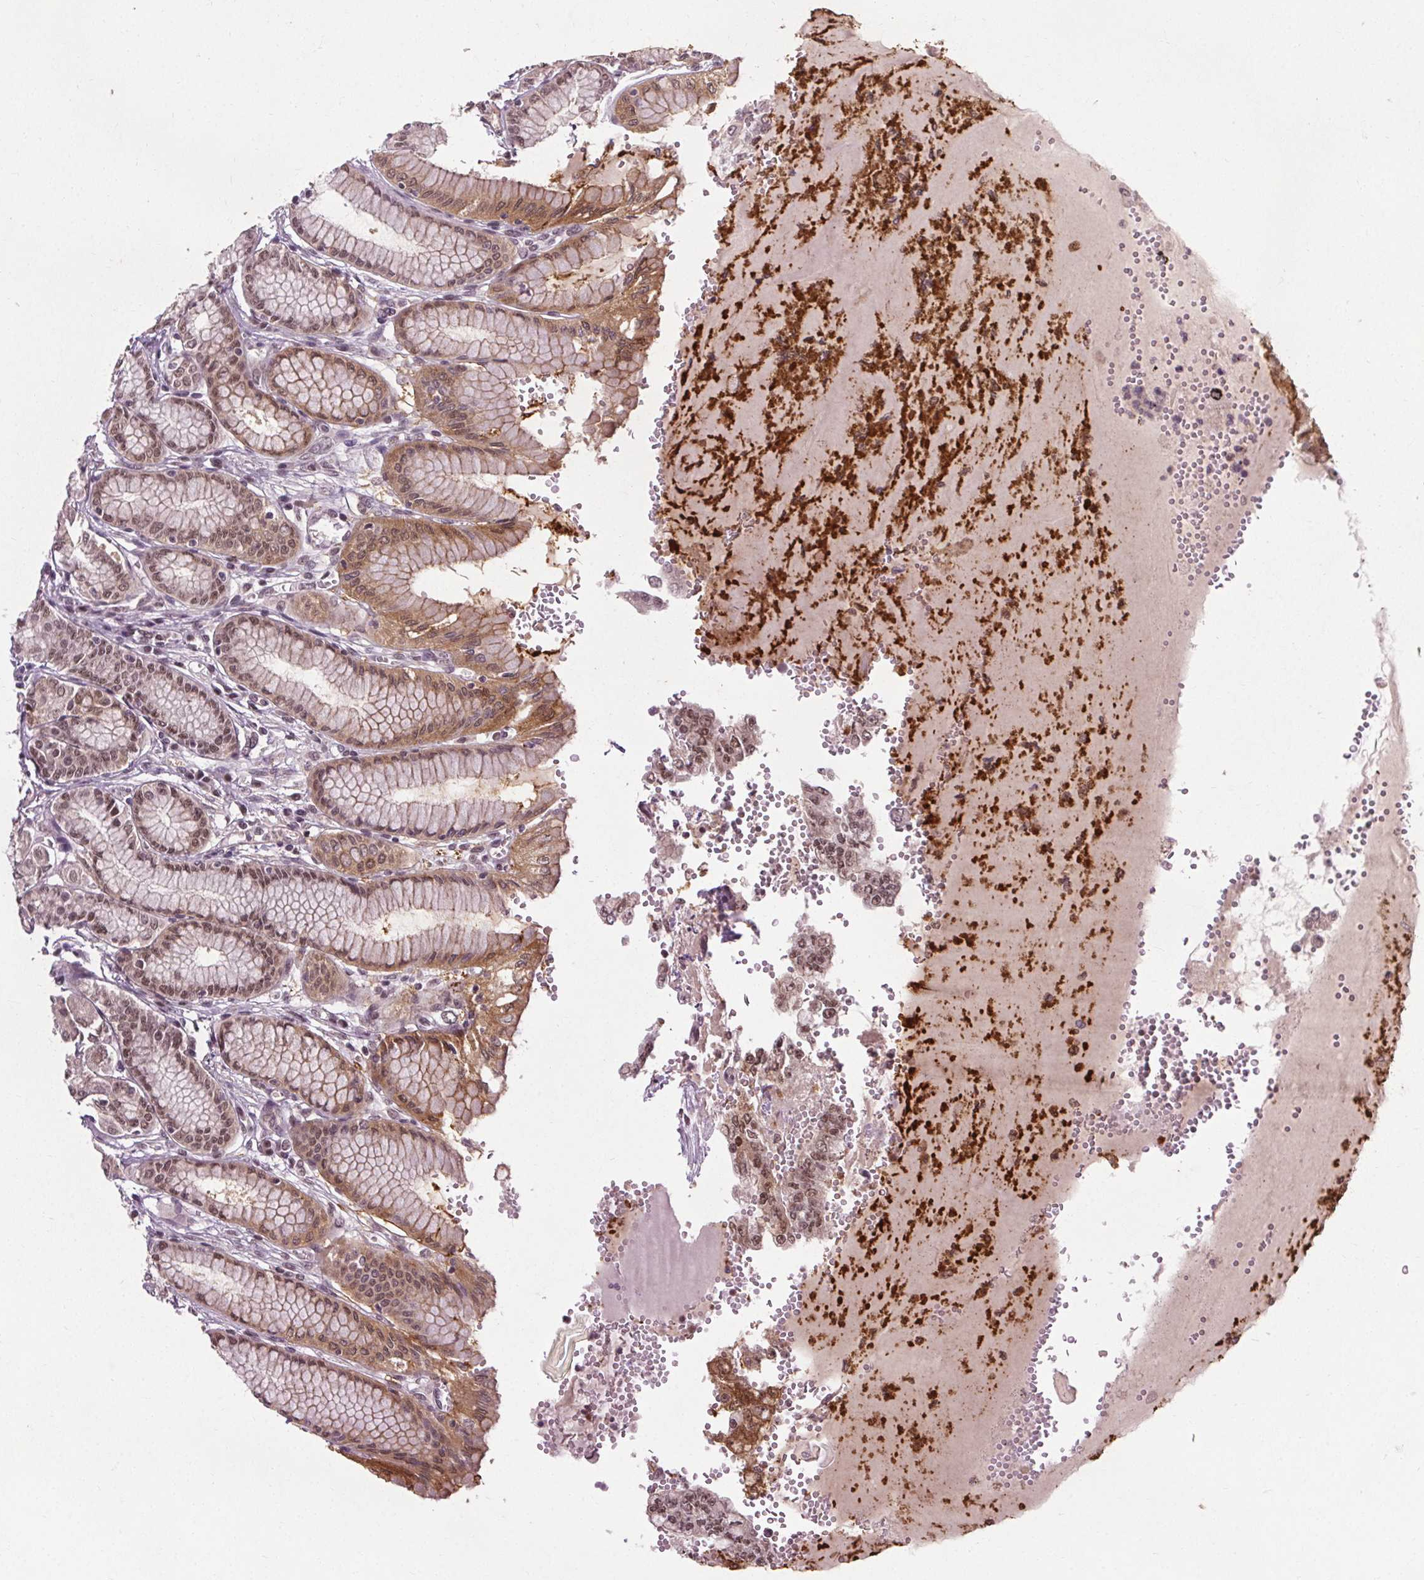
{"staining": {"intensity": "moderate", "quantity": ">75%", "location": "cytoplasmic/membranous,nuclear"}, "tissue": "stomach", "cell_type": "Glandular cells", "image_type": "normal", "snomed": [{"axis": "morphology", "description": "Normal tissue, NOS"}, {"axis": "topography", "description": "Stomach"}, {"axis": "topography", "description": "Stomach, lower"}], "caption": "Stomach stained with immunohistochemistry demonstrates moderate cytoplasmic/membranous,nuclear expression in about >75% of glandular cells.", "gene": "MED6", "patient": {"sex": "male", "age": 76}}